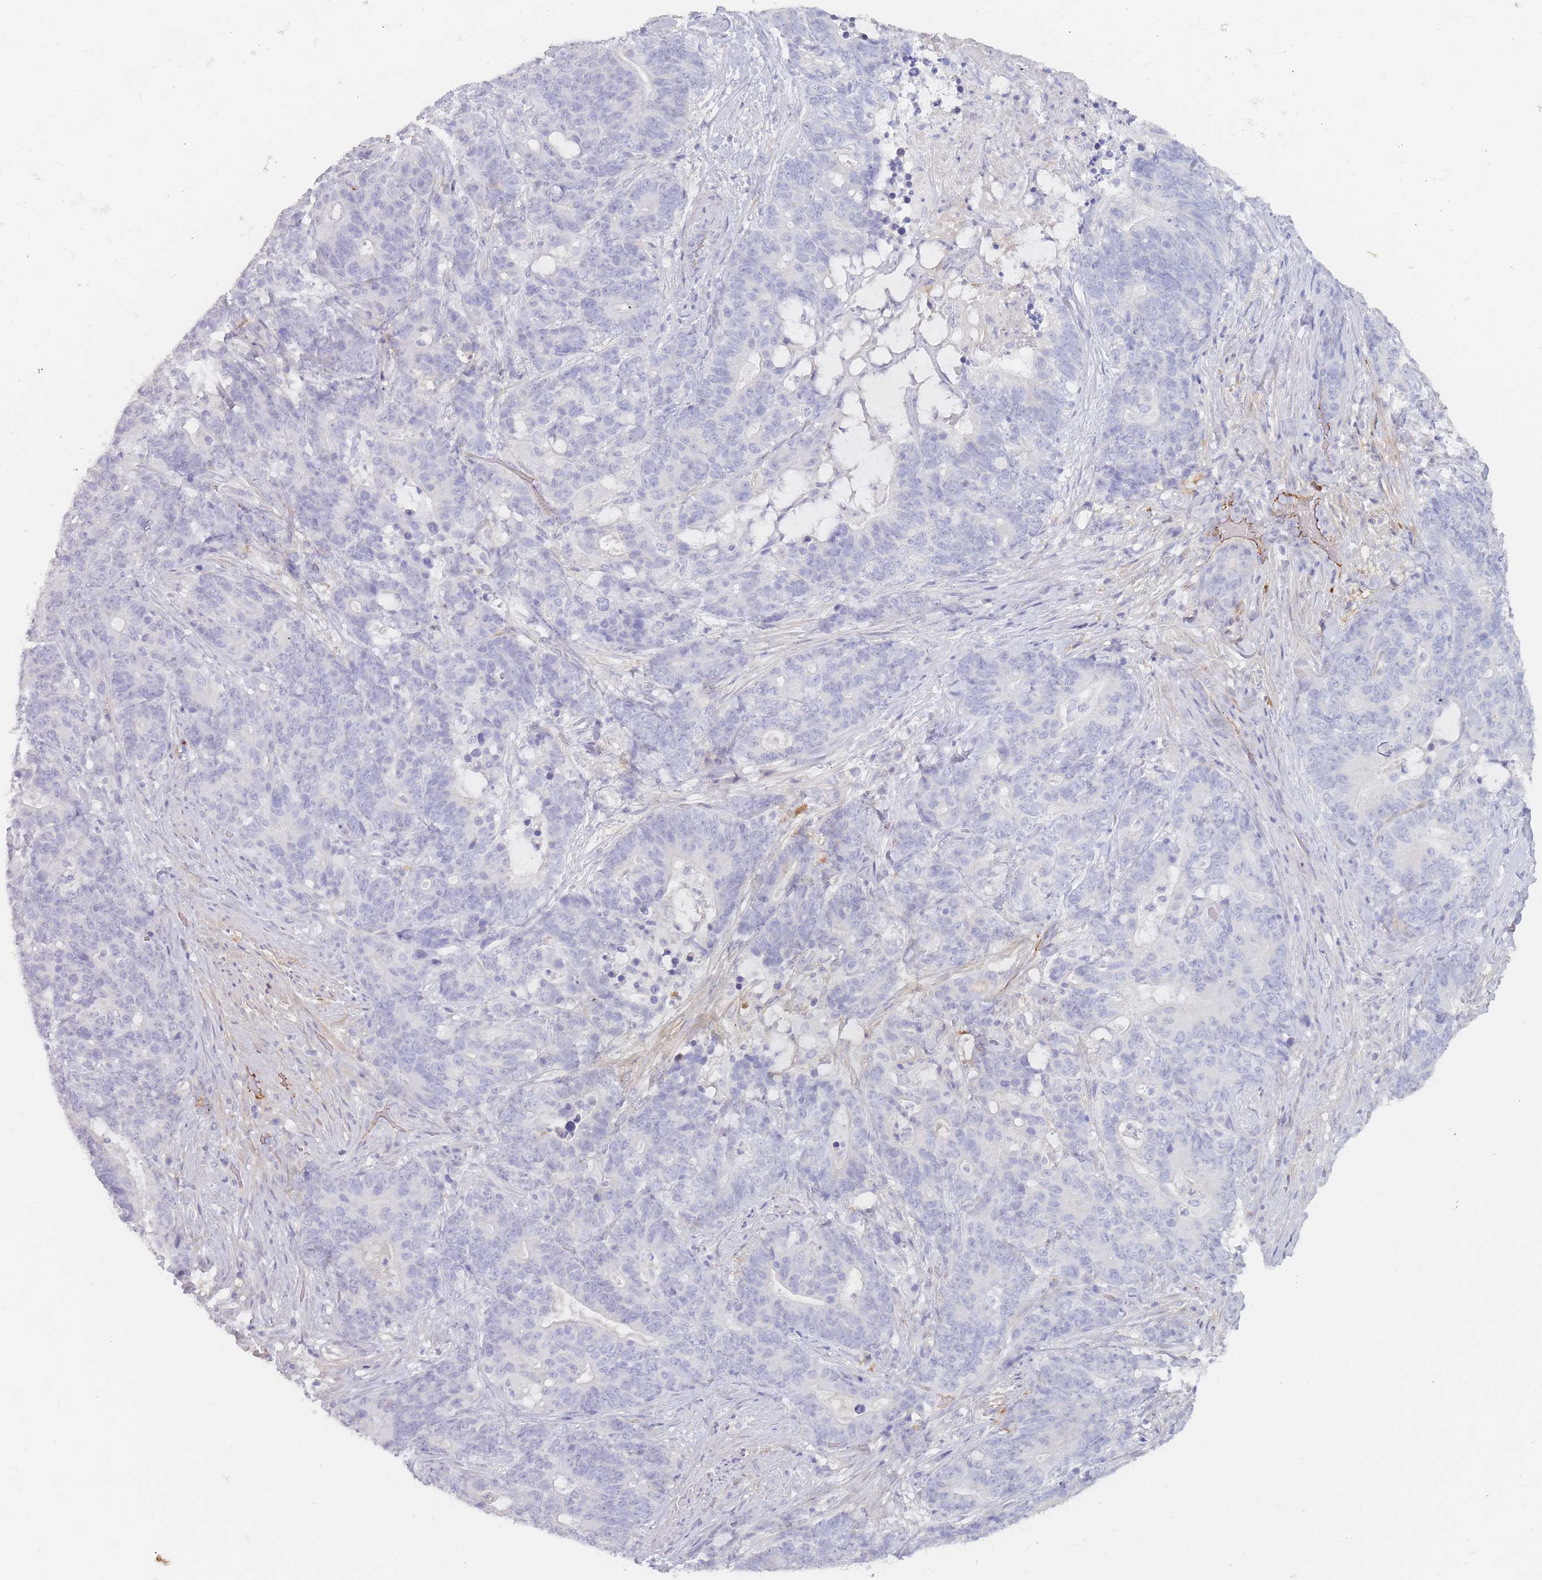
{"staining": {"intensity": "negative", "quantity": "none", "location": "none"}, "tissue": "stomach cancer", "cell_type": "Tumor cells", "image_type": "cancer", "snomed": [{"axis": "morphology", "description": "Normal tissue, NOS"}, {"axis": "morphology", "description": "Adenocarcinoma, NOS"}, {"axis": "topography", "description": "Stomach"}], "caption": "This histopathology image is of stomach cancer stained with immunohistochemistry to label a protein in brown with the nuclei are counter-stained blue. There is no expression in tumor cells.", "gene": "PRG4", "patient": {"sex": "female", "age": 64}}